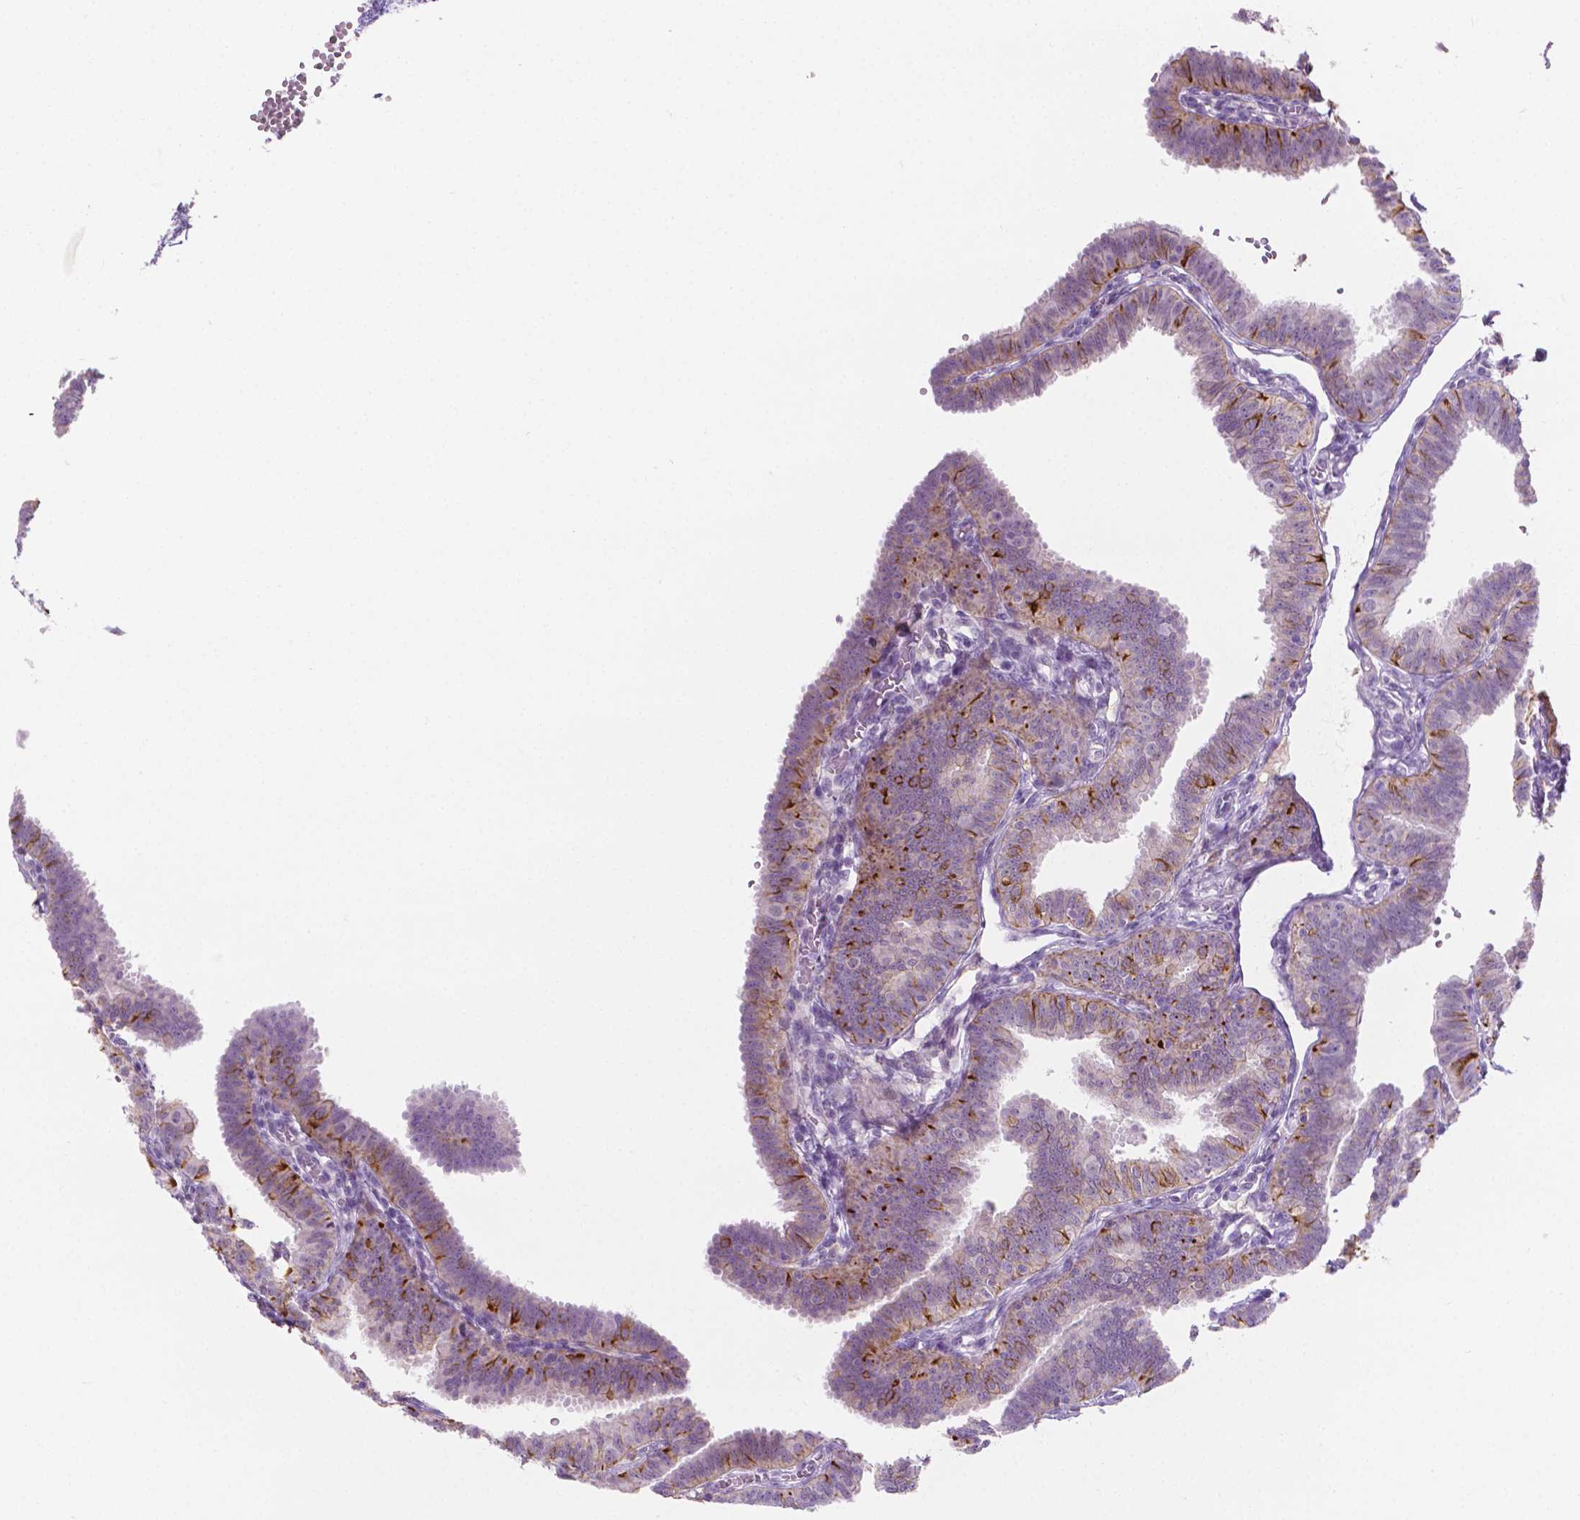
{"staining": {"intensity": "moderate", "quantity": "<25%", "location": "cytoplasmic/membranous"}, "tissue": "fallopian tube", "cell_type": "Glandular cells", "image_type": "normal", "snomed": [{"axis": "morphology", "description": "Normal tissue, NOS"}, {"axis": "topography", "description": "Fallopian tube"}], "caption": "Protein analysis of unremarkable fallopian tube demonstrates moderate cytoplasmic/membranous positivity in approximately <25% of glandular cells. The staining was performed using DAB, with brown indicating positive protein expression. Nuclei are stained blue with hematoxylin.", "gene": "EPPK1", "patient": {"sex": "female", "age": 25}}